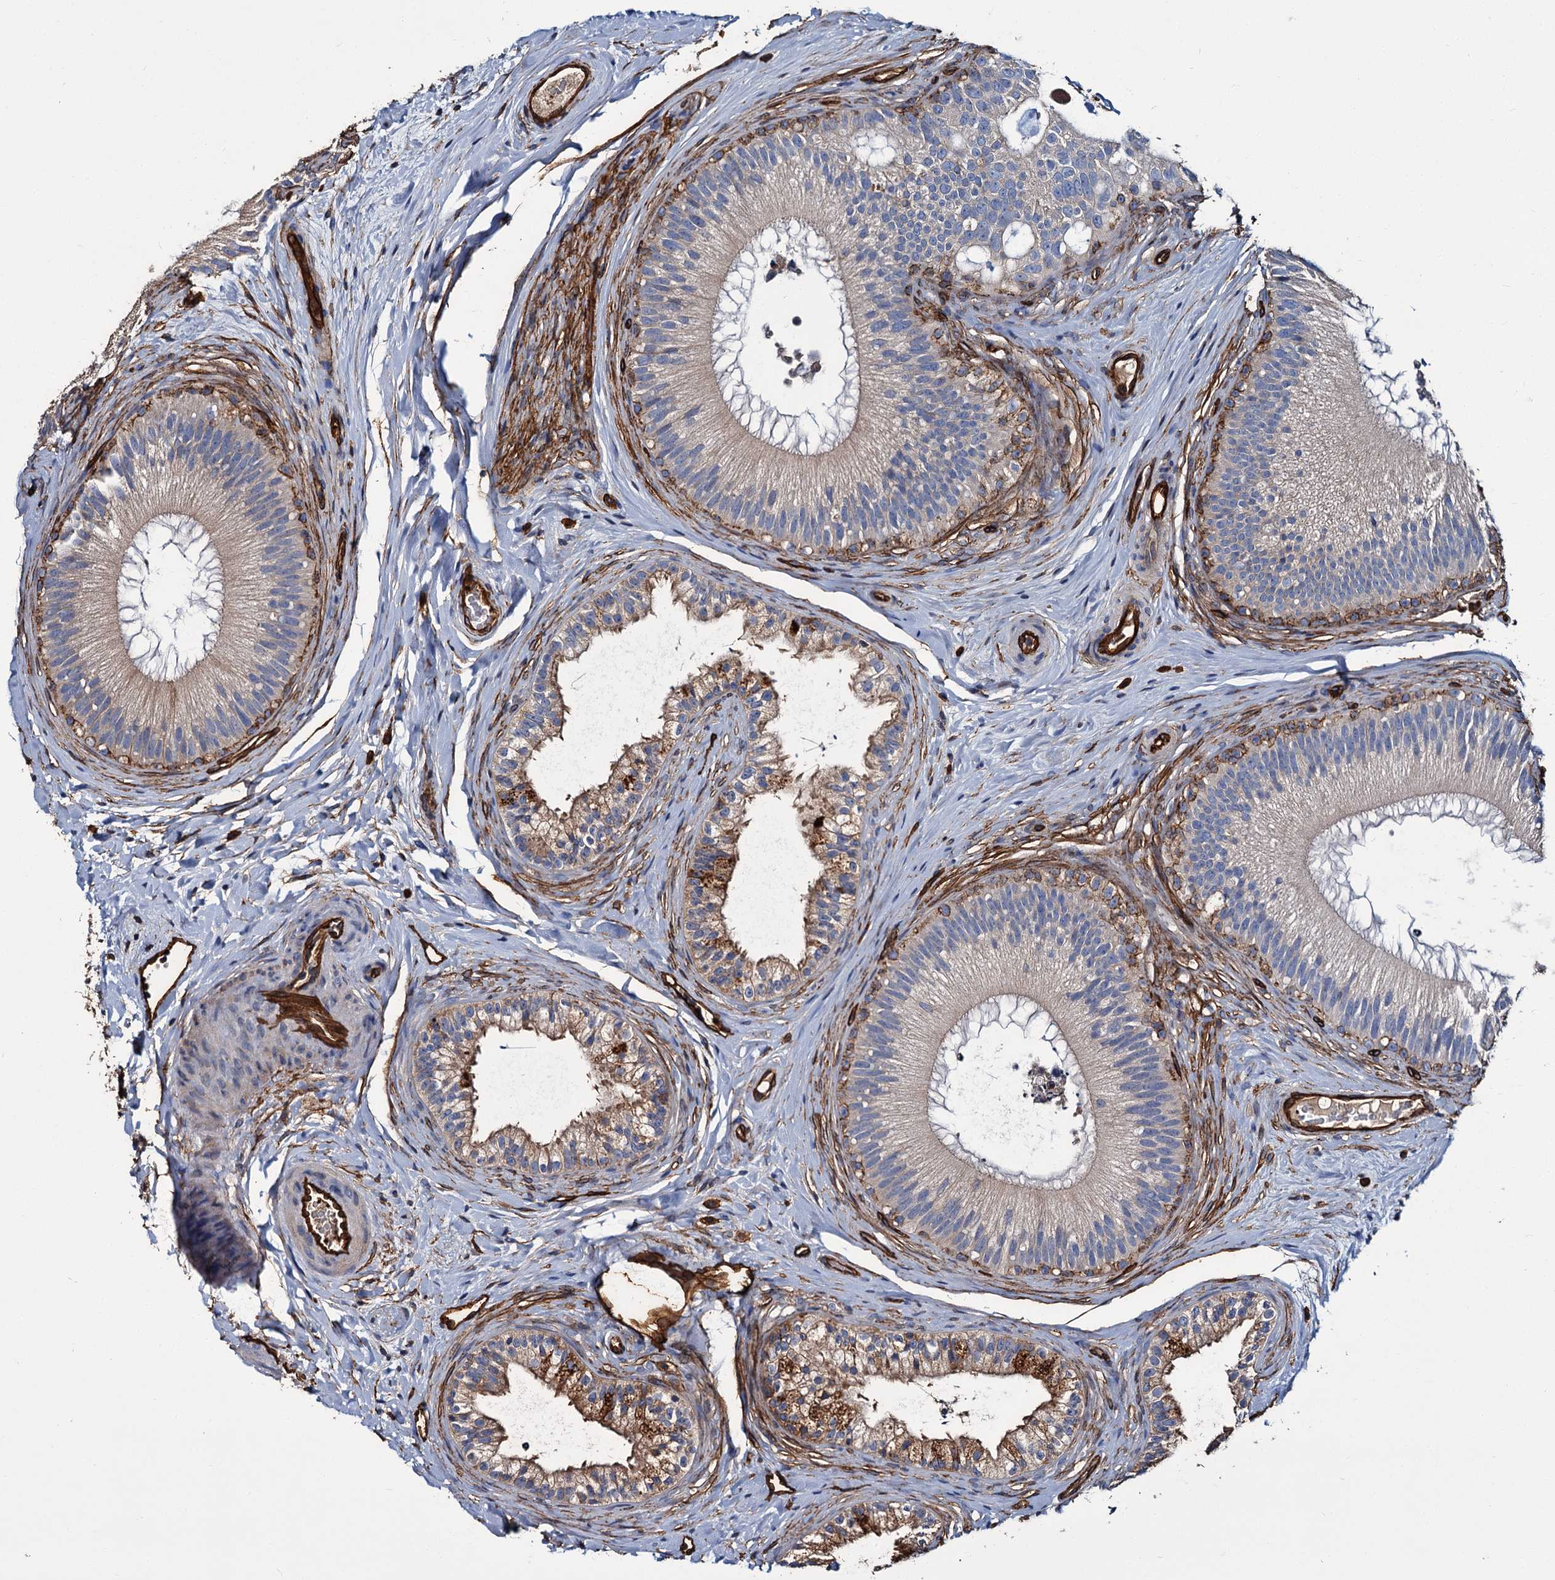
{"staining": {"intensity": "moderate", "quantity": "25%-75%", "location": "cytoplasmic/membranous"}, "tissue": "epididymis", "cell_type": "Glandular cells", "image_type": "normal", "snomed": [{"axis": "morphology", "description": "Normal tissue, NOS"}, {"axis": "topography", "description": "Epididymis"}], "caption": "Immunohistochemistry (IHC) staining of normal epididymis, which demonstrates medium levels of moderate cytoplasmic/membranous positivity in about 25%-75% of glandular cells indicating moderate cytoplasmic/membranous protein expression. The staining was performed using DAB (3,3'-diaminobenzidine) (brown) for protein detection and nuclei were counterstained in hematoxylin (blue).", "gene": "CACNA1C", "patient": {"sex": "male", "age": 45}}